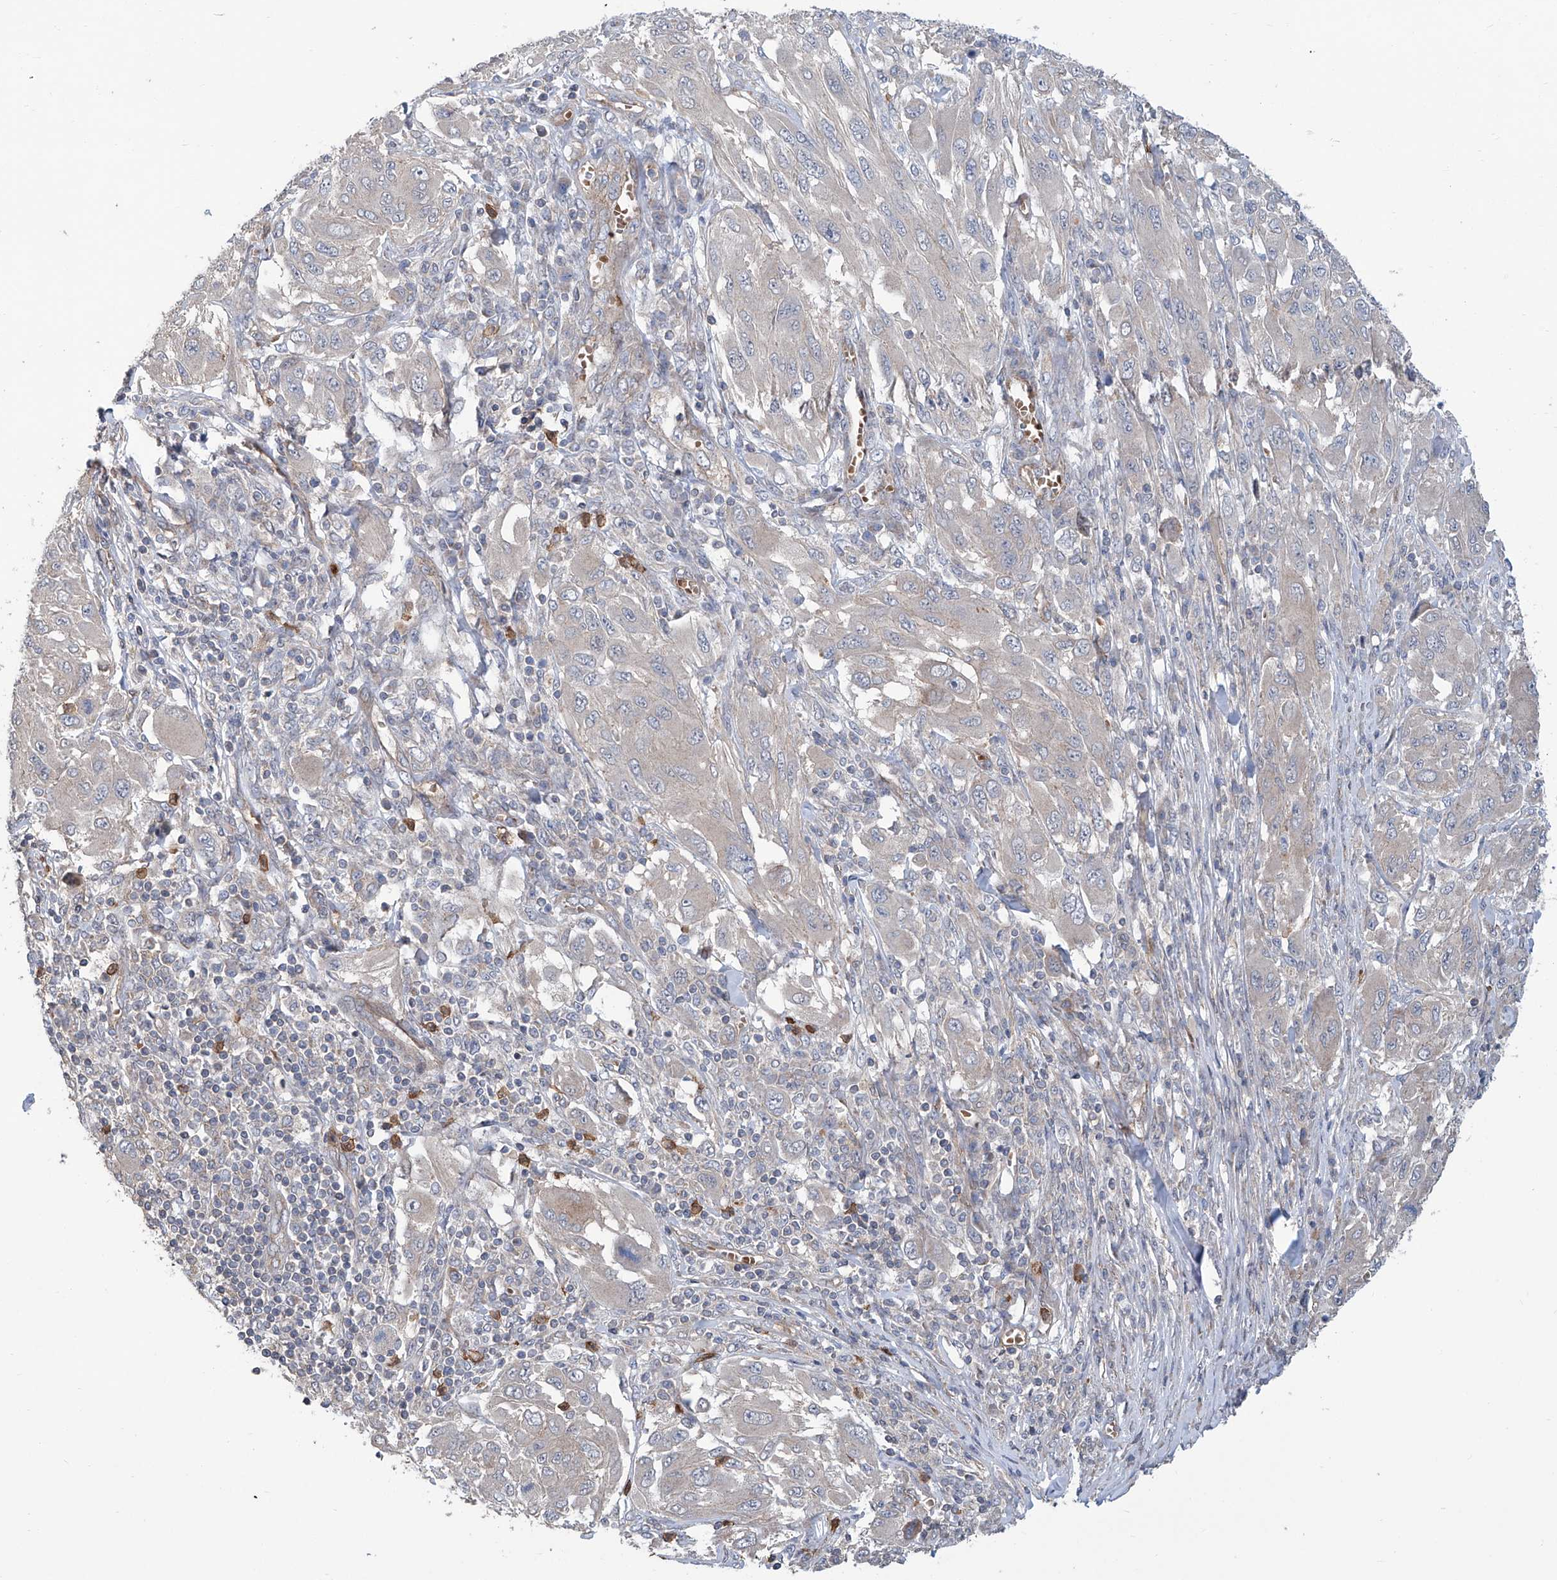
{"staining": {"intensity": "negative", "quantity": "none", "location": "none"}, "tissue": "melanoma", "cell_type": "Tumor cells", "image_type": "cancer", "snomed": [{"axis": "morphology", "description": "Malignant melanoma, NOS"}, {"axis": "topography", "description": "Skin"}], "caption": "Immunohistochemistry image of neoplastic tissue: melanoma stained with DAB demonstrates no significant protein positivity in tumor cells. (DAB (3,3'-diaminobenzidine) IHC, high magnification).", "gene": "EIF2D", "patient": {"sex": "female", "age": 91}}